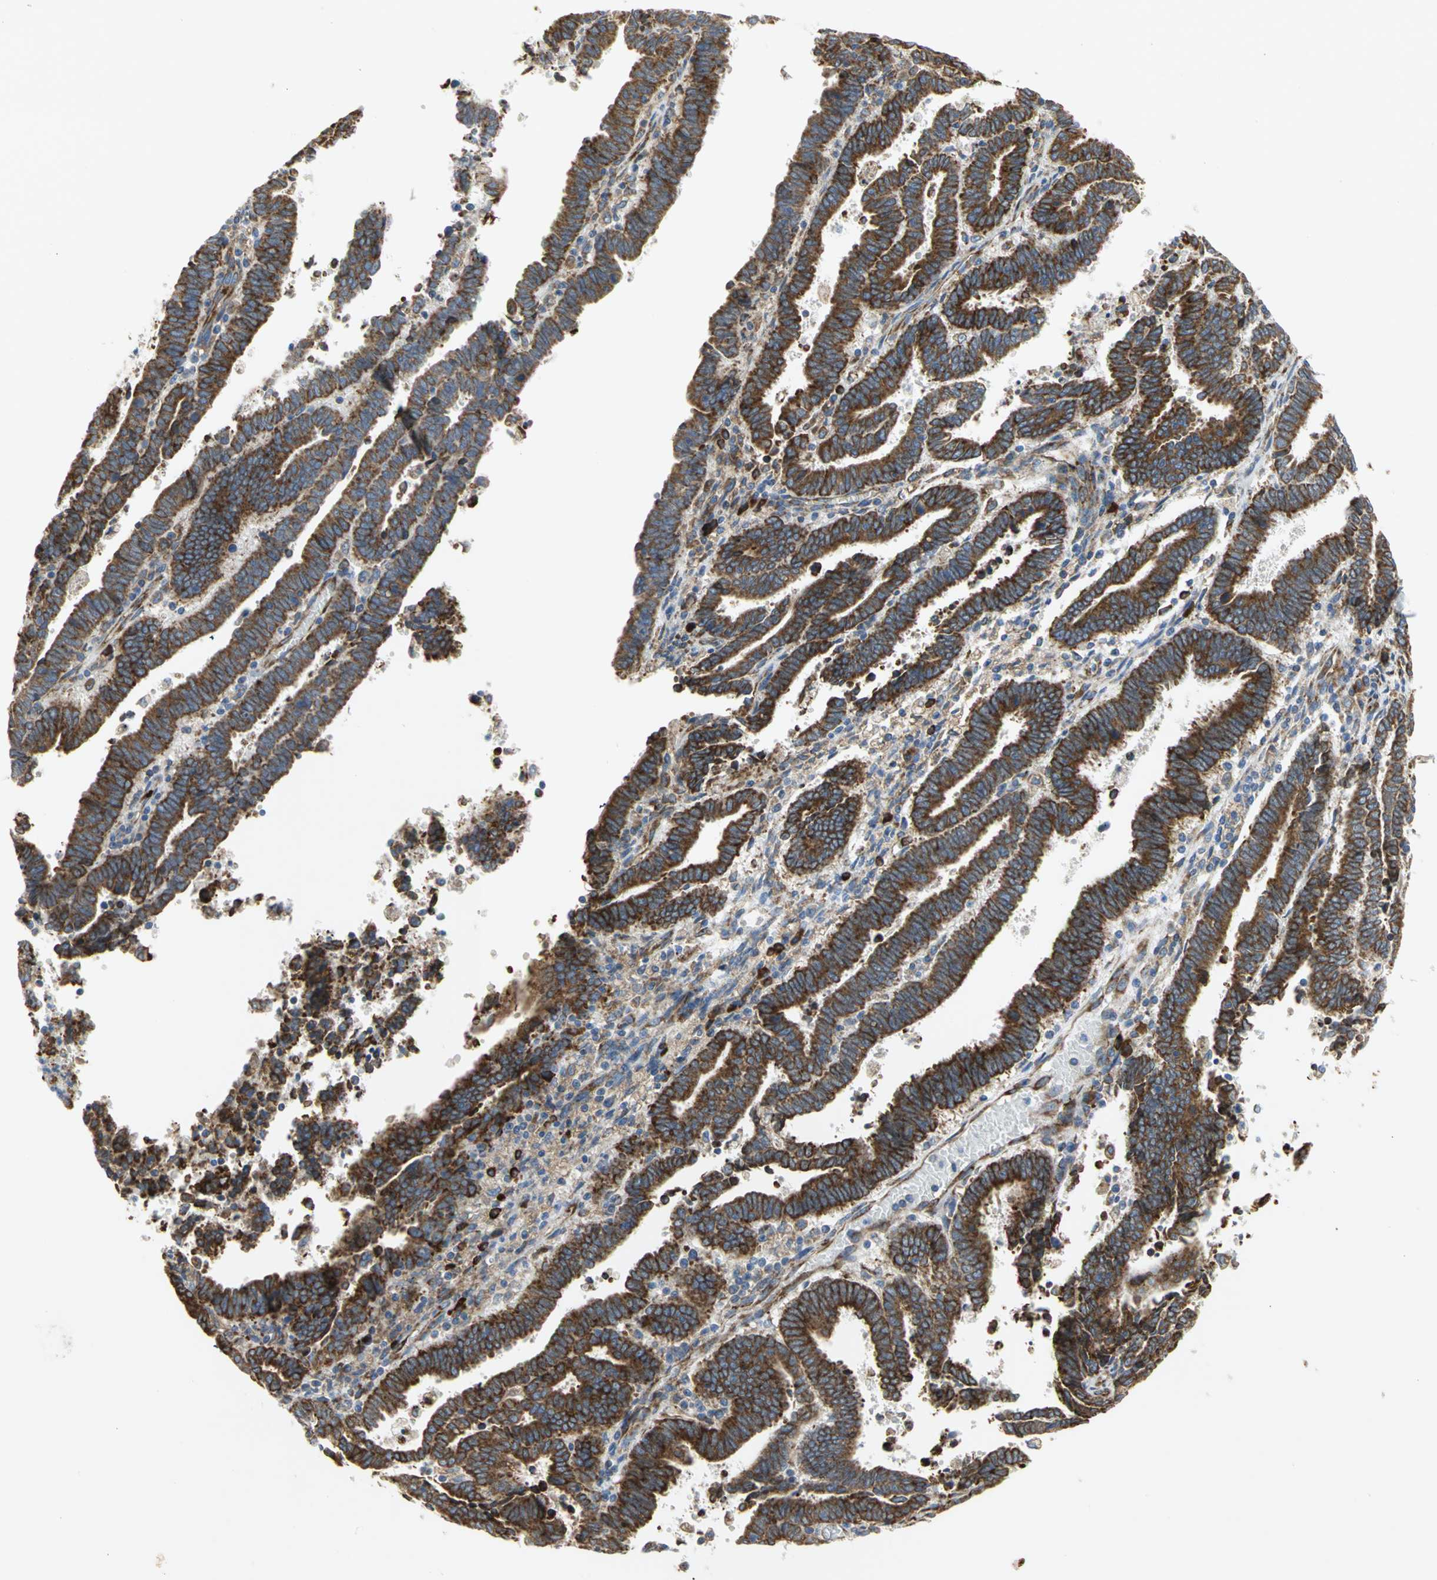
{"staining": {"intensity": "strong", "quantity": ">75%", "location": "cytoplasmic/membranous"}, "tissue": "endometrial cancer", "cell_type": "Tumor cells", "image_type": "cancer", "snomed": [{"axis": "morphology", "description": "Adenocarcinoma, NOS"}, {"axis": "topography", "description": "Uterus"}], "caption": "Immunohistochemical staining of endometrial cancer exhibits strong cytoplasmic/membranous protein positivity in about >75% of tumor cells. Ihc stains the protein of interest in brown and the nuclei are stained blue.", "gene": "TULP4", "patient": {"sex": "female", "age": 83}}